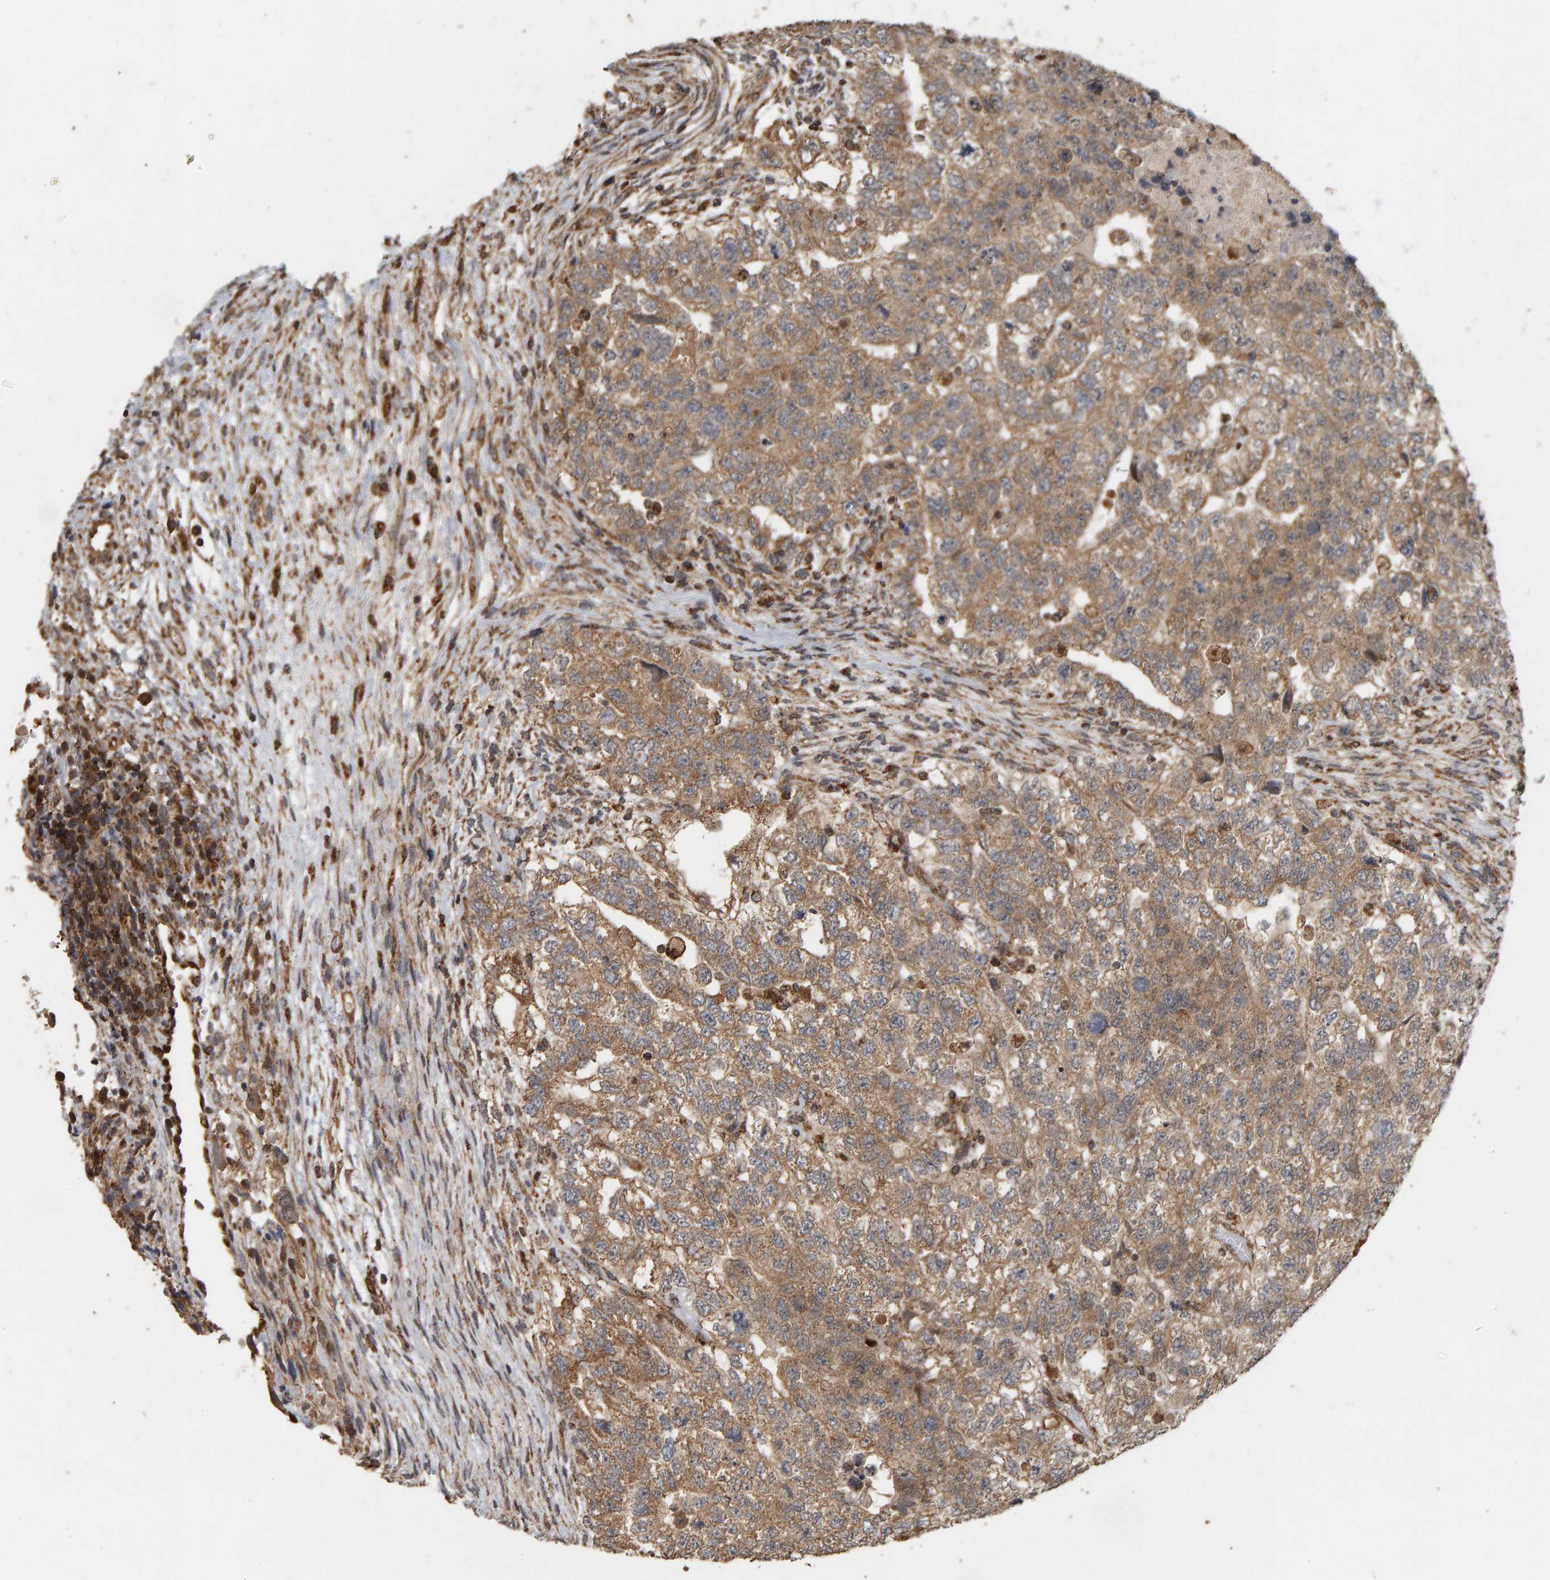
{"staining": {"intensity": "moderate", "quantity": ">75%", "location": "cytoplasmic/membranous"}, "tissue": "testis cancer", "cell_type": "Tumor cells", "image_type": "cancer", "snomed": [{"axis": "morphology", "description": "Carcinoma, Embryonal, NOS"}, {"axis": "topography", "description": "Testis"}], "caption": "Immunohistochemistry (DAB (3,3'-diaminobenzidine)) staining of human testis embryonal carcinoma shows moderate cytoplasmic/membranous protein positivity in approximately >75% of tumor cells. (DAB (3,3'-diaminobenzidine) IHC with brightfield microscopy, high magnification).", "gene": "GSTK1", "patient": {"sex": "male", "age": 36}}